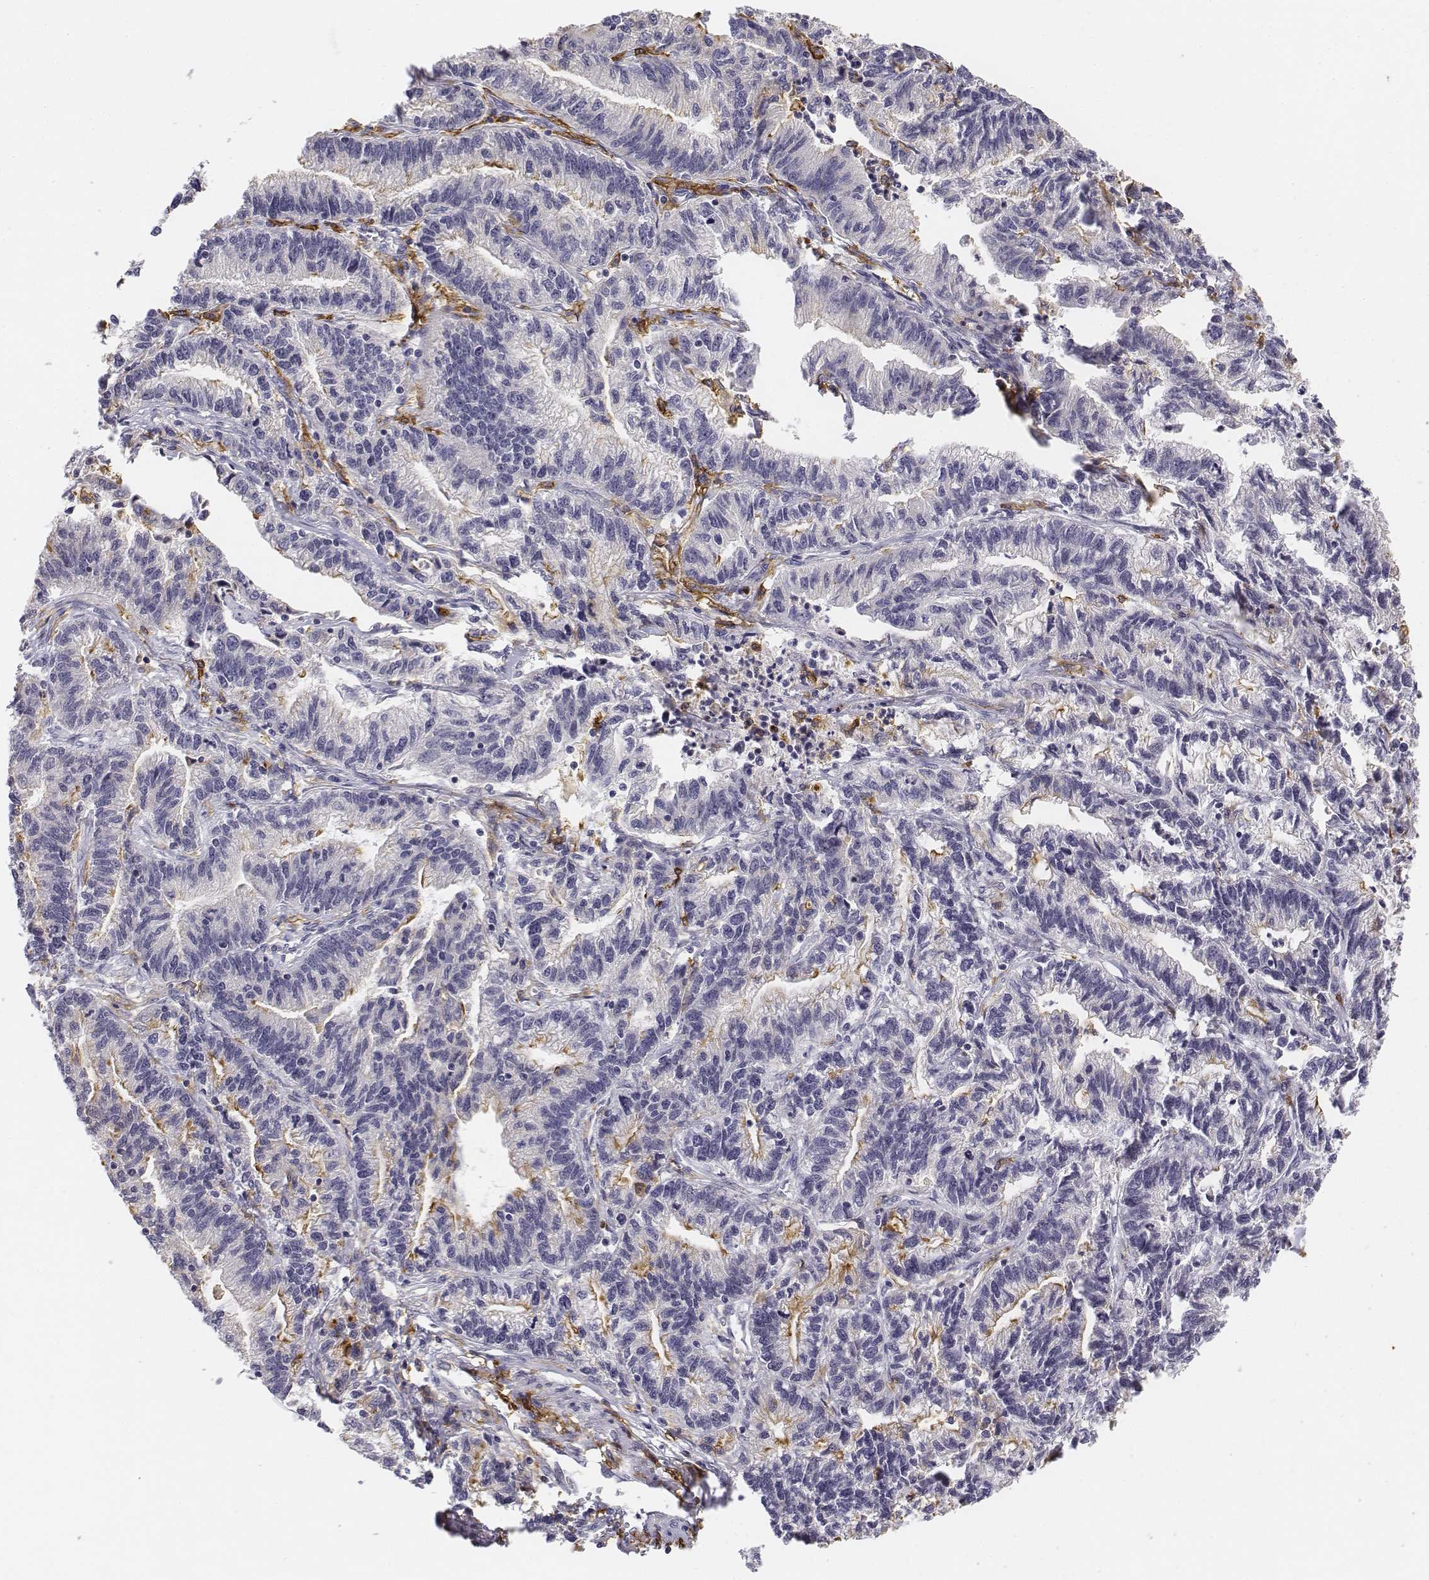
{"staining": {"intensity": "negative", "quantity": "none", "location": "none"}, "tissue": "stomach cancer", "cell_type": "Tumor cells", "image_type": "cancer", "snomed": [{"axis": "morphology", "description": "Adenocarcinoma, NOS"}, {"axis": "topography", "description": "Stomach"}], "caption": "Stomach cancer stained for a protein using immunohistochemistry shows no staining tumor cells.", "gene": "CD14", "patient": {"sex": "male", "age": 83}}